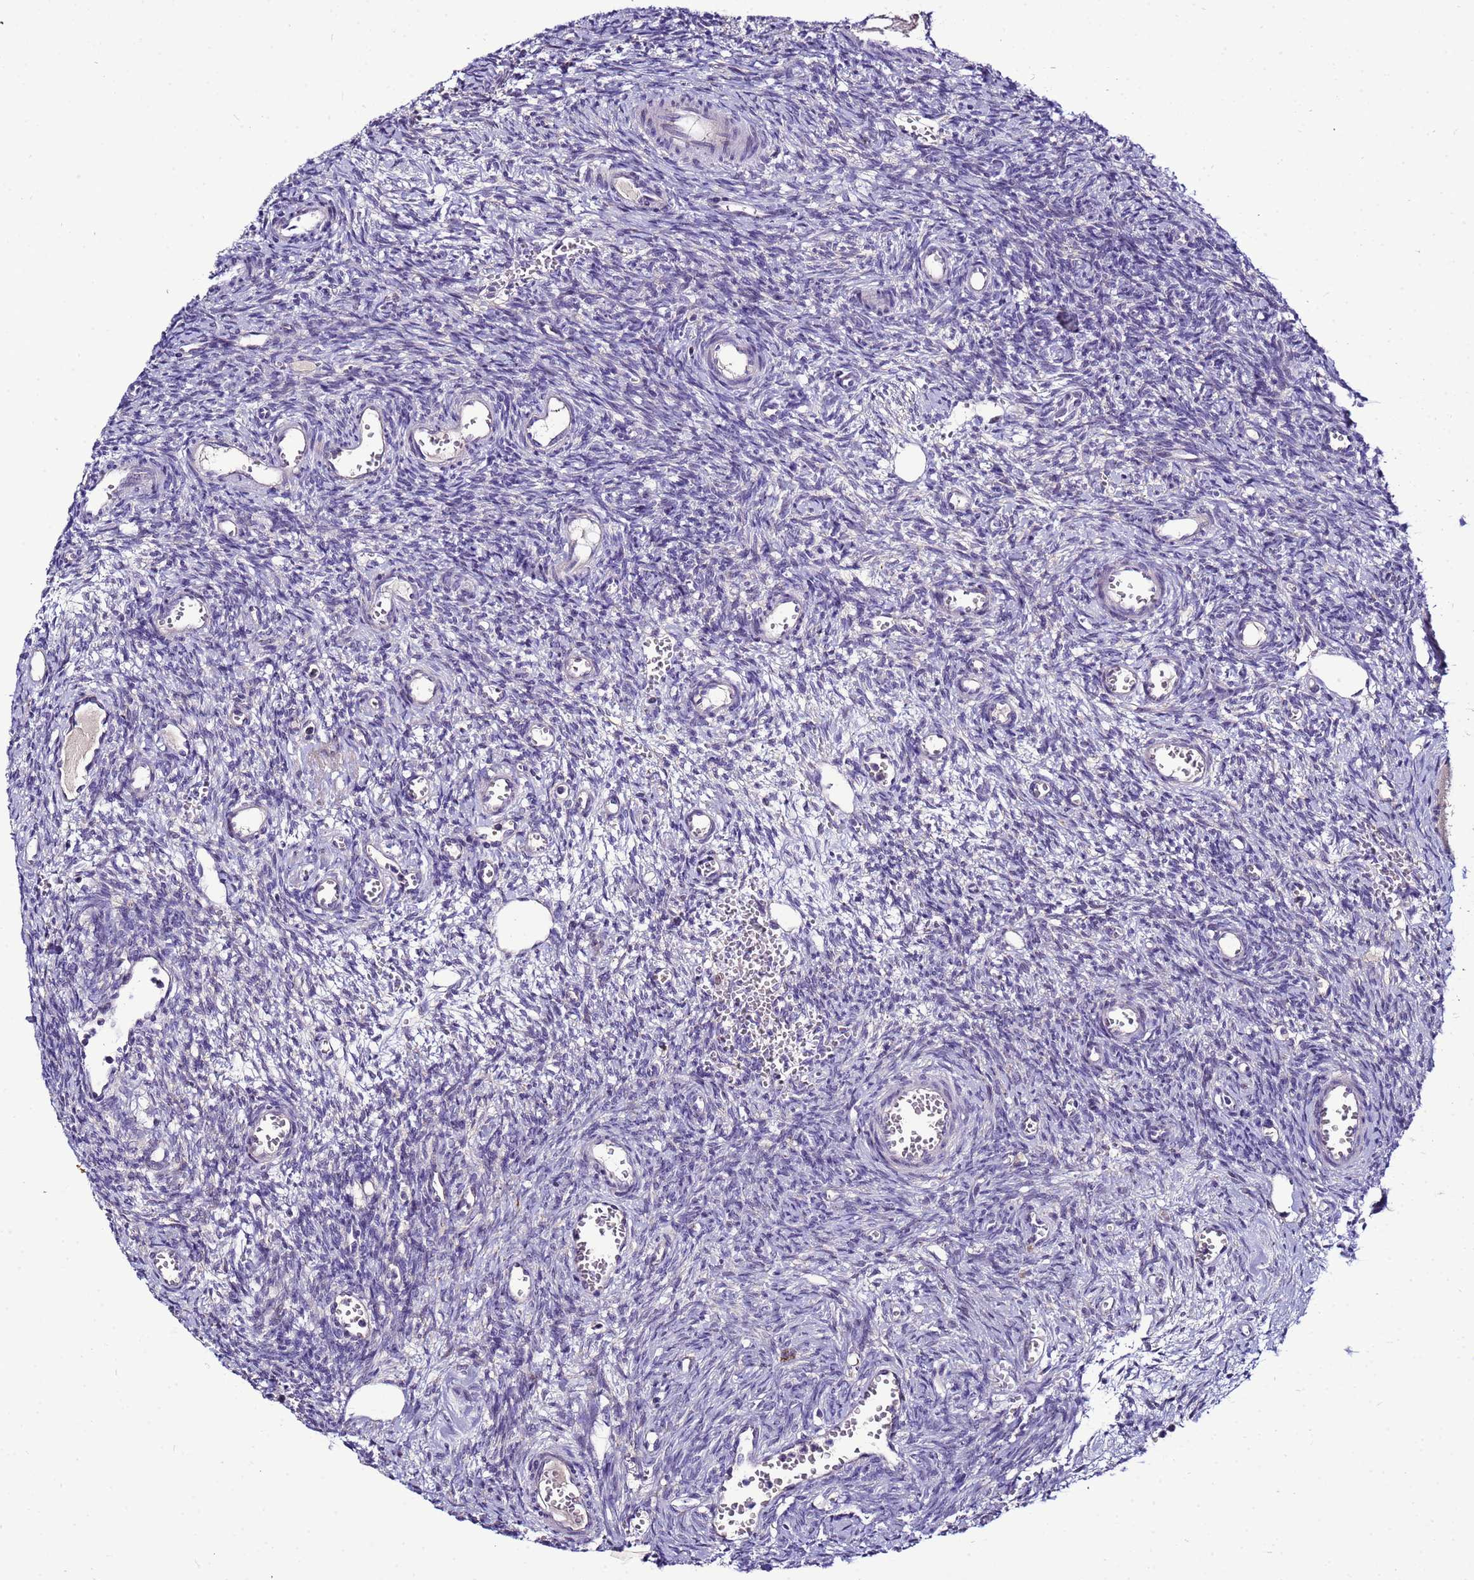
{"staining": {"intensity": "negative", "quantity": "none", "location": "none"}, "tissue": "ovary", "cell_type": "Ovarian stroma cells", "image_type": "normal", "snomed": [{"axis": "morphology", "description": "Normal tissue, NOS"}, {"axis": "topography", "description": "Ovary"}], "caption": "Photomicrograph shows no protein positivity in ovarian stroma cells of benign ovary. Nuclei are stained in blue.", "gene": "NOL8", "patient": {"sex": "female", "age": 39}}